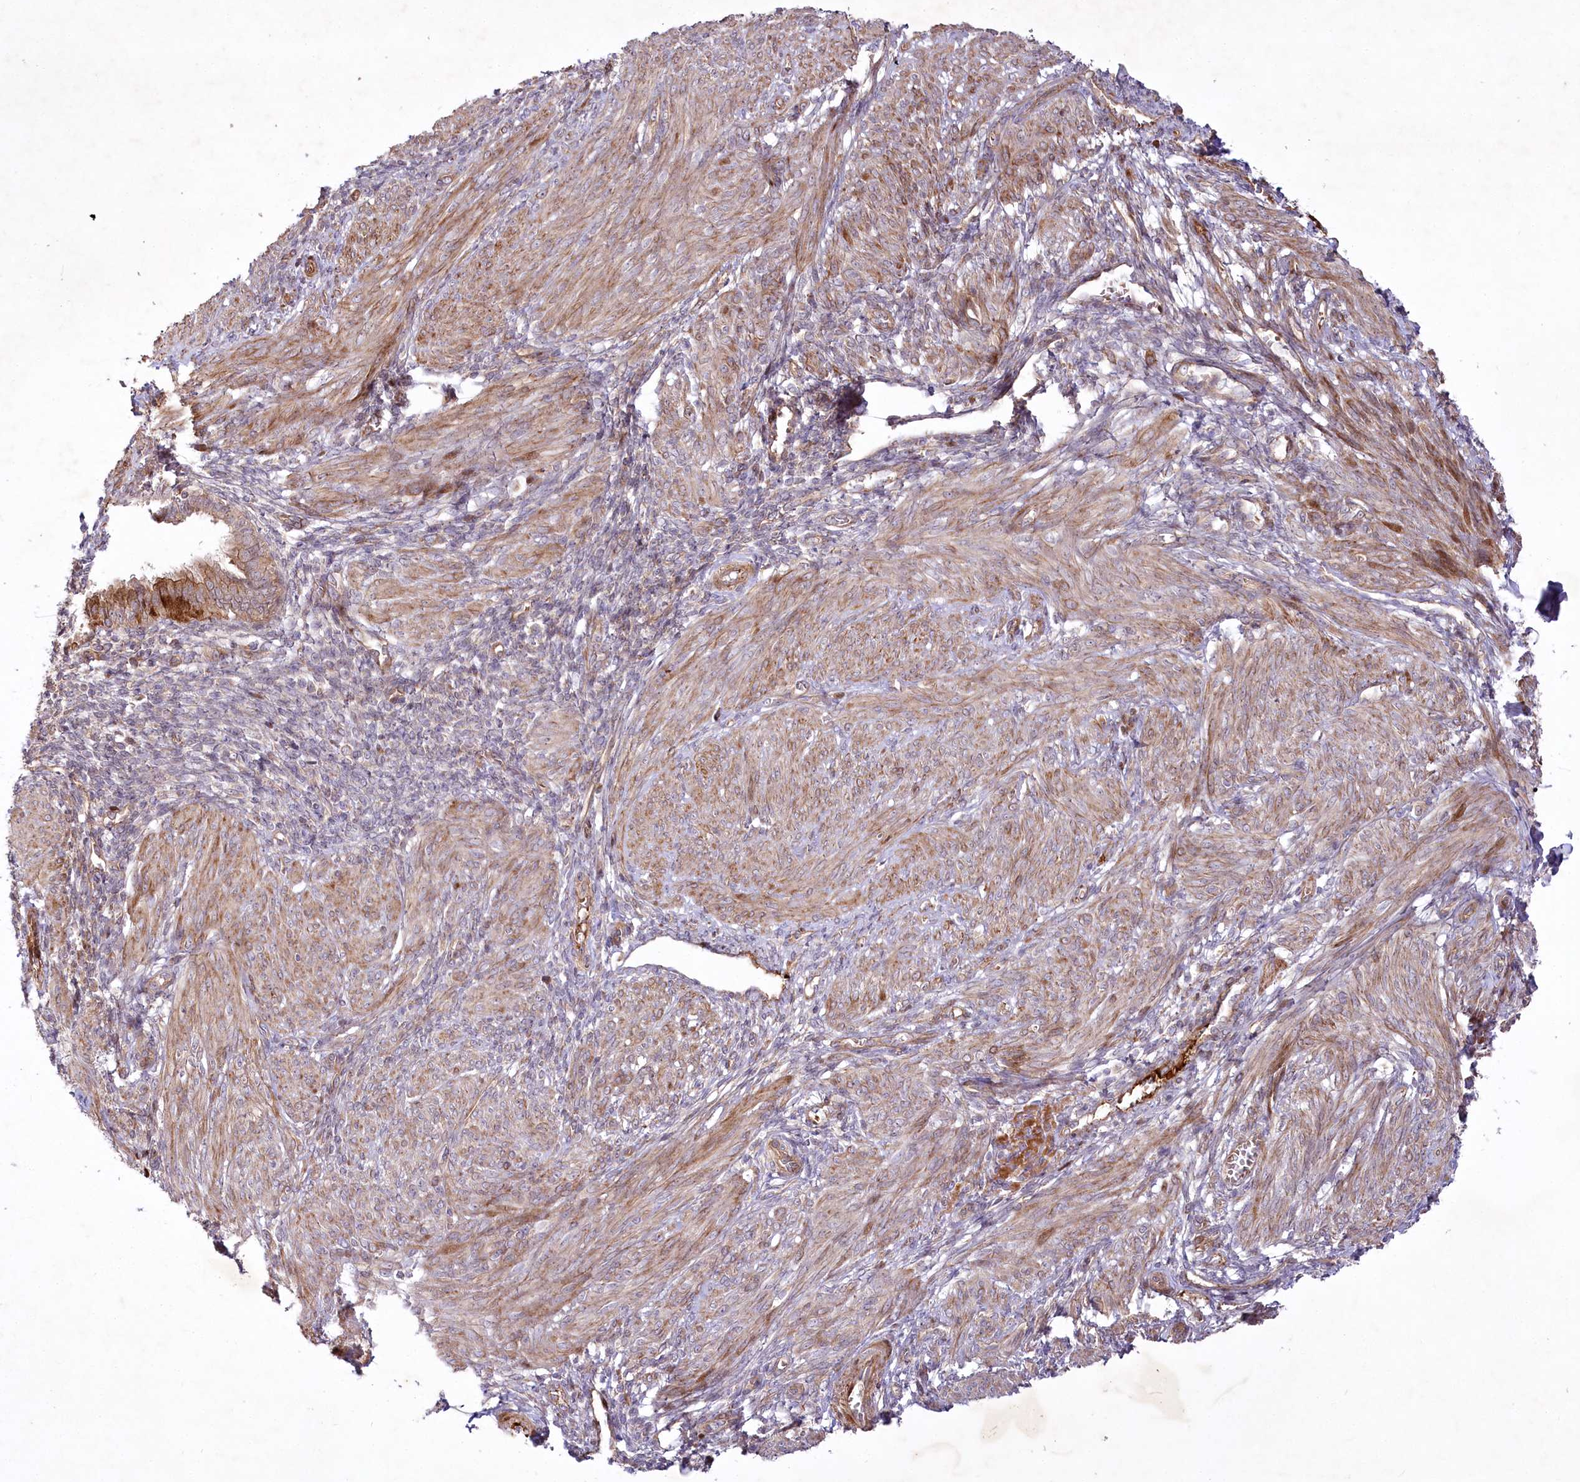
{"staining": {"intensity": "strong", "quantity": "25%-75%", "location": "cytoplasmic/membranous"}, "tissue": "smooth muscle", "cell_type": "Smooth muscle cells", "image_type": "normal", "snomed": [{"axis": "morphology", "description": "Normal tissue, NOS"}, {"axis": "topography", "description": "Smooth muscle"}], "caption": "Approximately 25%-75% of smooth muscle cells in unremarkable smooth muscle demonstrate strong cytoplasmic/membranous protein staining as visualized by brown immunohistochemical staining.", "gene": "PSTK", "patient": {"sex": "female", "age": 39}}